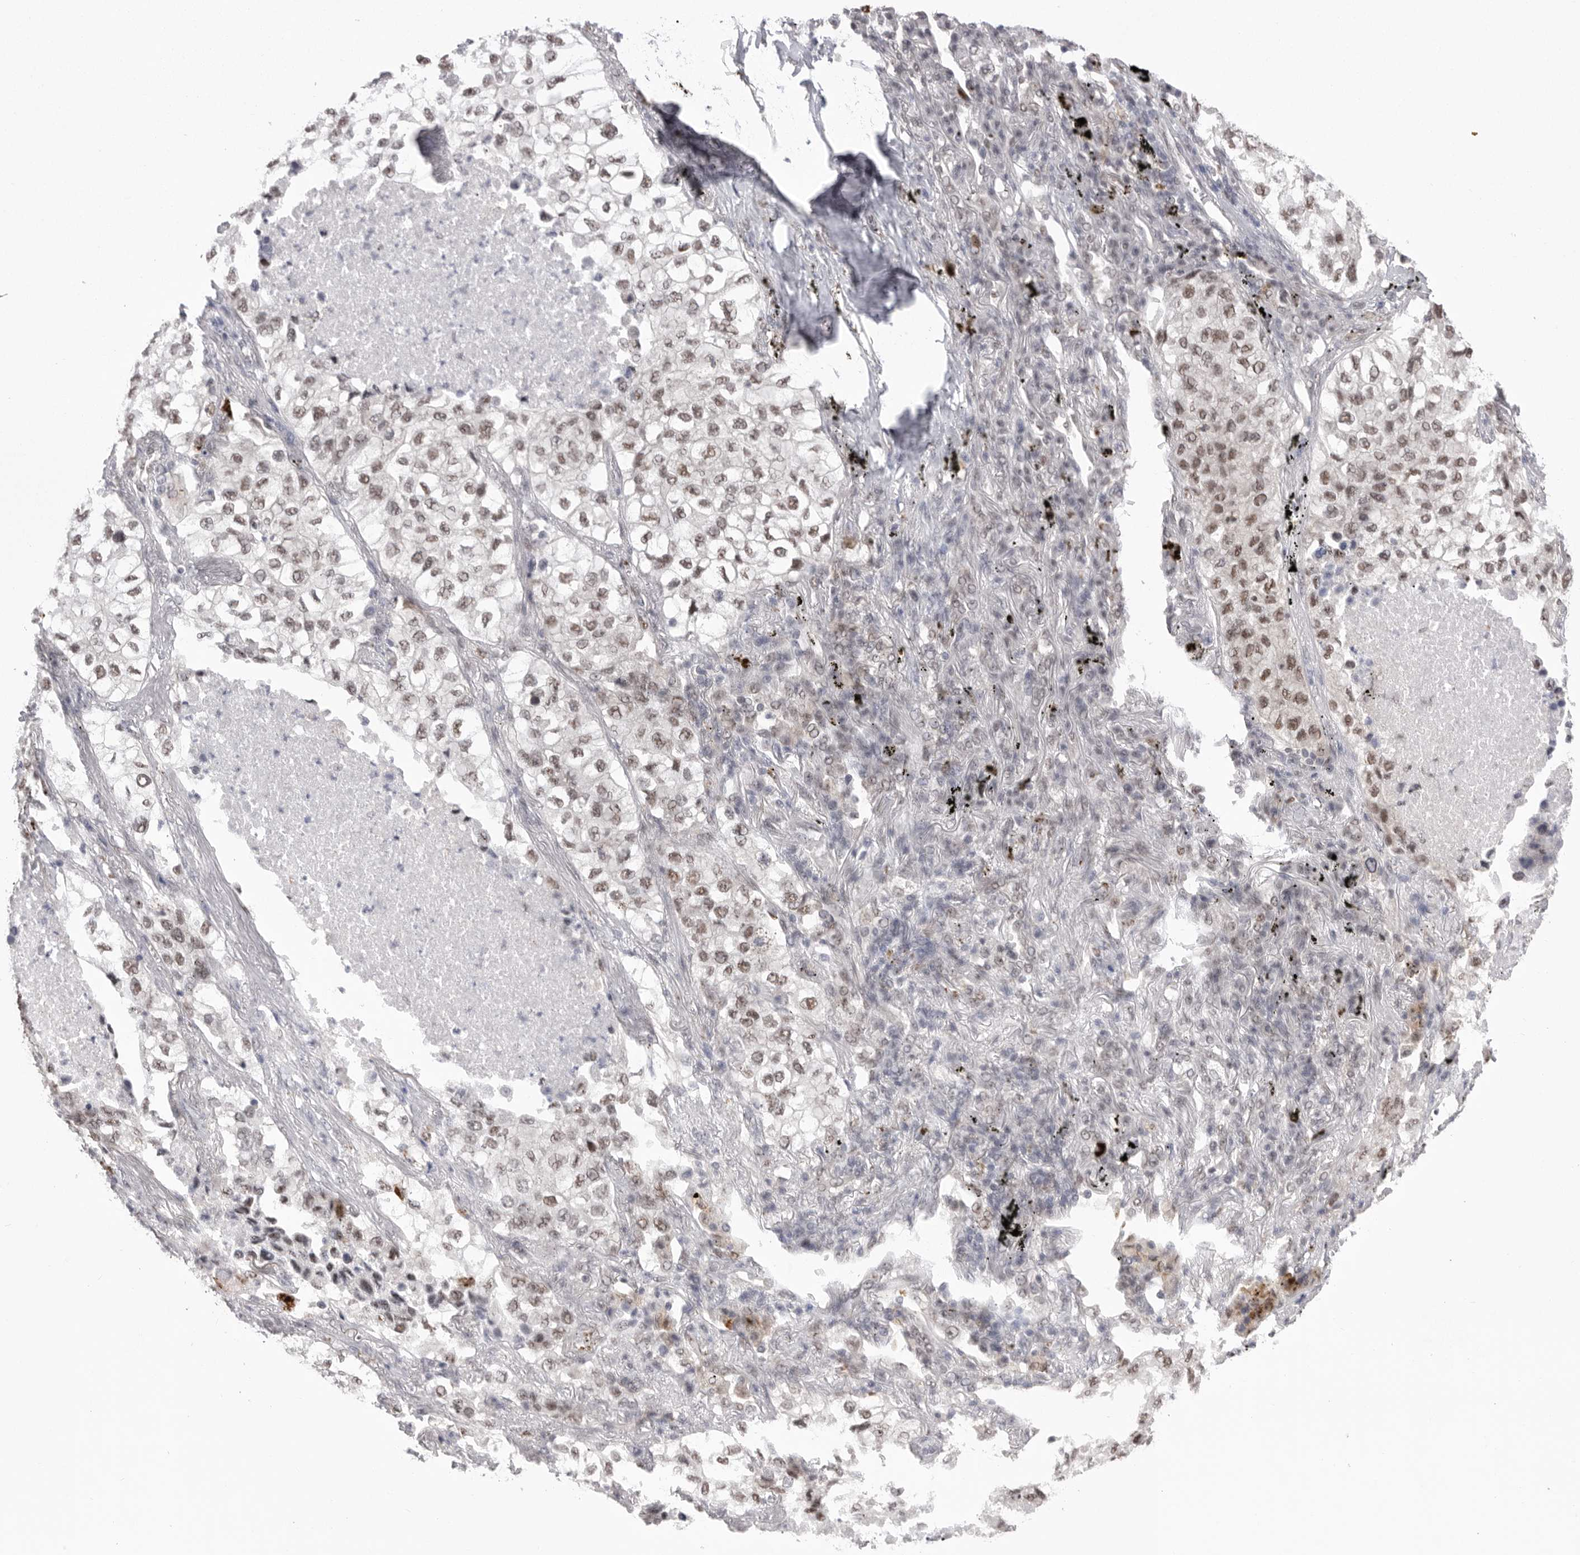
{"staining": {"intensity": "moderate", "quantity": ">75%", "location": "nuclear"}, "tissue": "lung cancer", "cell_type": "Tumor cells", "image_type": "cancer", "snomed": [{"axis": "morphology", "description": "Adenocarcinoma, NOS"}, {"axis": "topography", "description": "Lung"}], "caption": "Lung cancer (adenocarcinoma) stained with immunohistochemistry (IHC) shows moderate nuclear positivity in about >75% of tumor cells. The protein is stained brown, and the nuclei are stained in blue (DAB IHC with brightfield microscopy, high magnification).", "gene": "BCLAF3", "patient": {"sex": "male", "age": 63}}